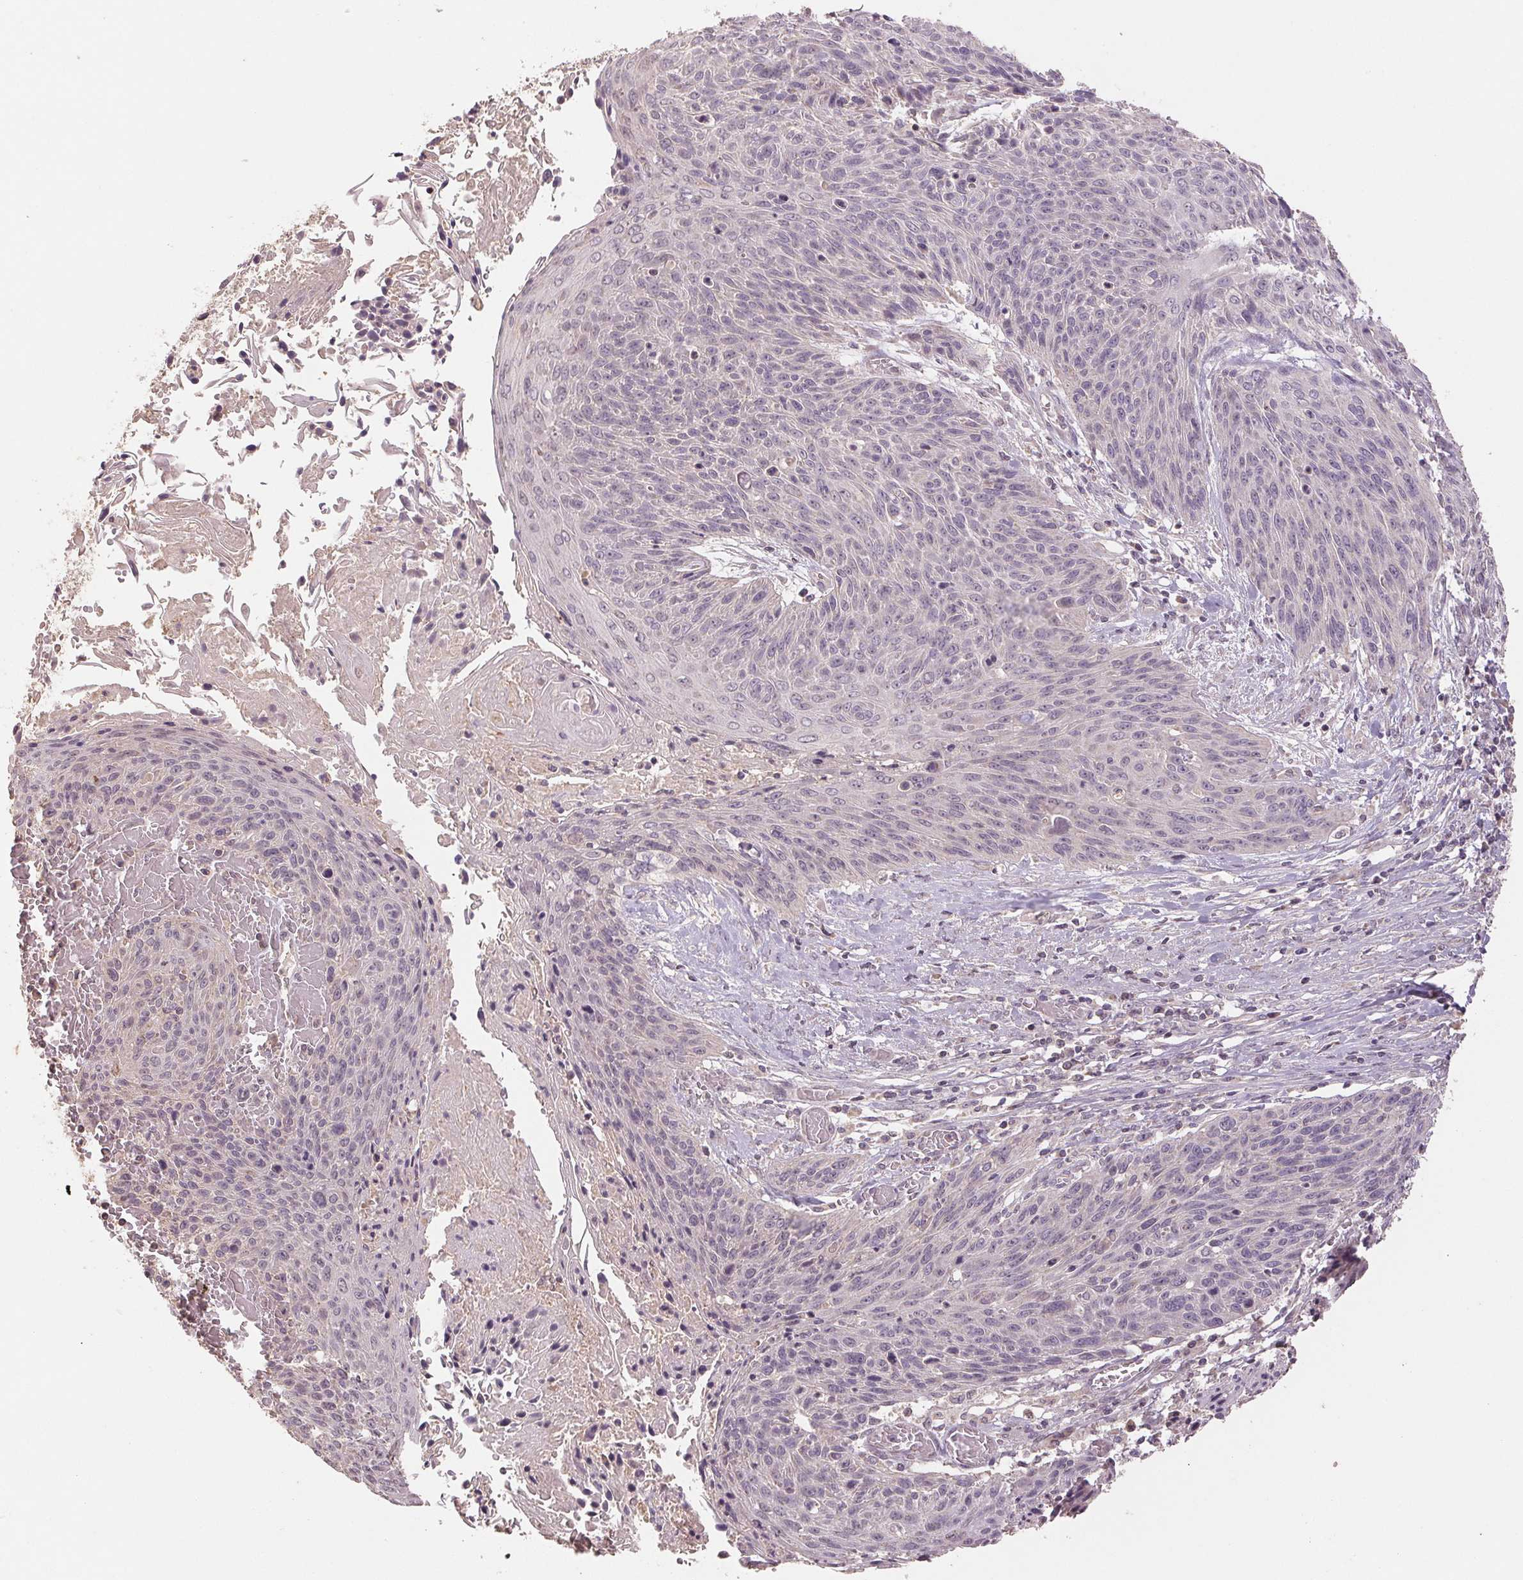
{"staining": {"intensity": "negative", "quantity": "none", "location": "none"}, "tissue": "cervical cancer", "cell_type": "Tumor cells", "image_type": "cancer", "snomed": [{"axis": "morphology", "description": "Squamous cell carcinoma, NOS"}, {"axis": "topography", "description": "Cervix"}], "caption": "Immunohistochemistry histopathology image of human cervical cancer stained for a protein (brown), which reveals no expression in tumor cells.", "gene": "COX14", "patient": {"sex": "female", "age": 45}}